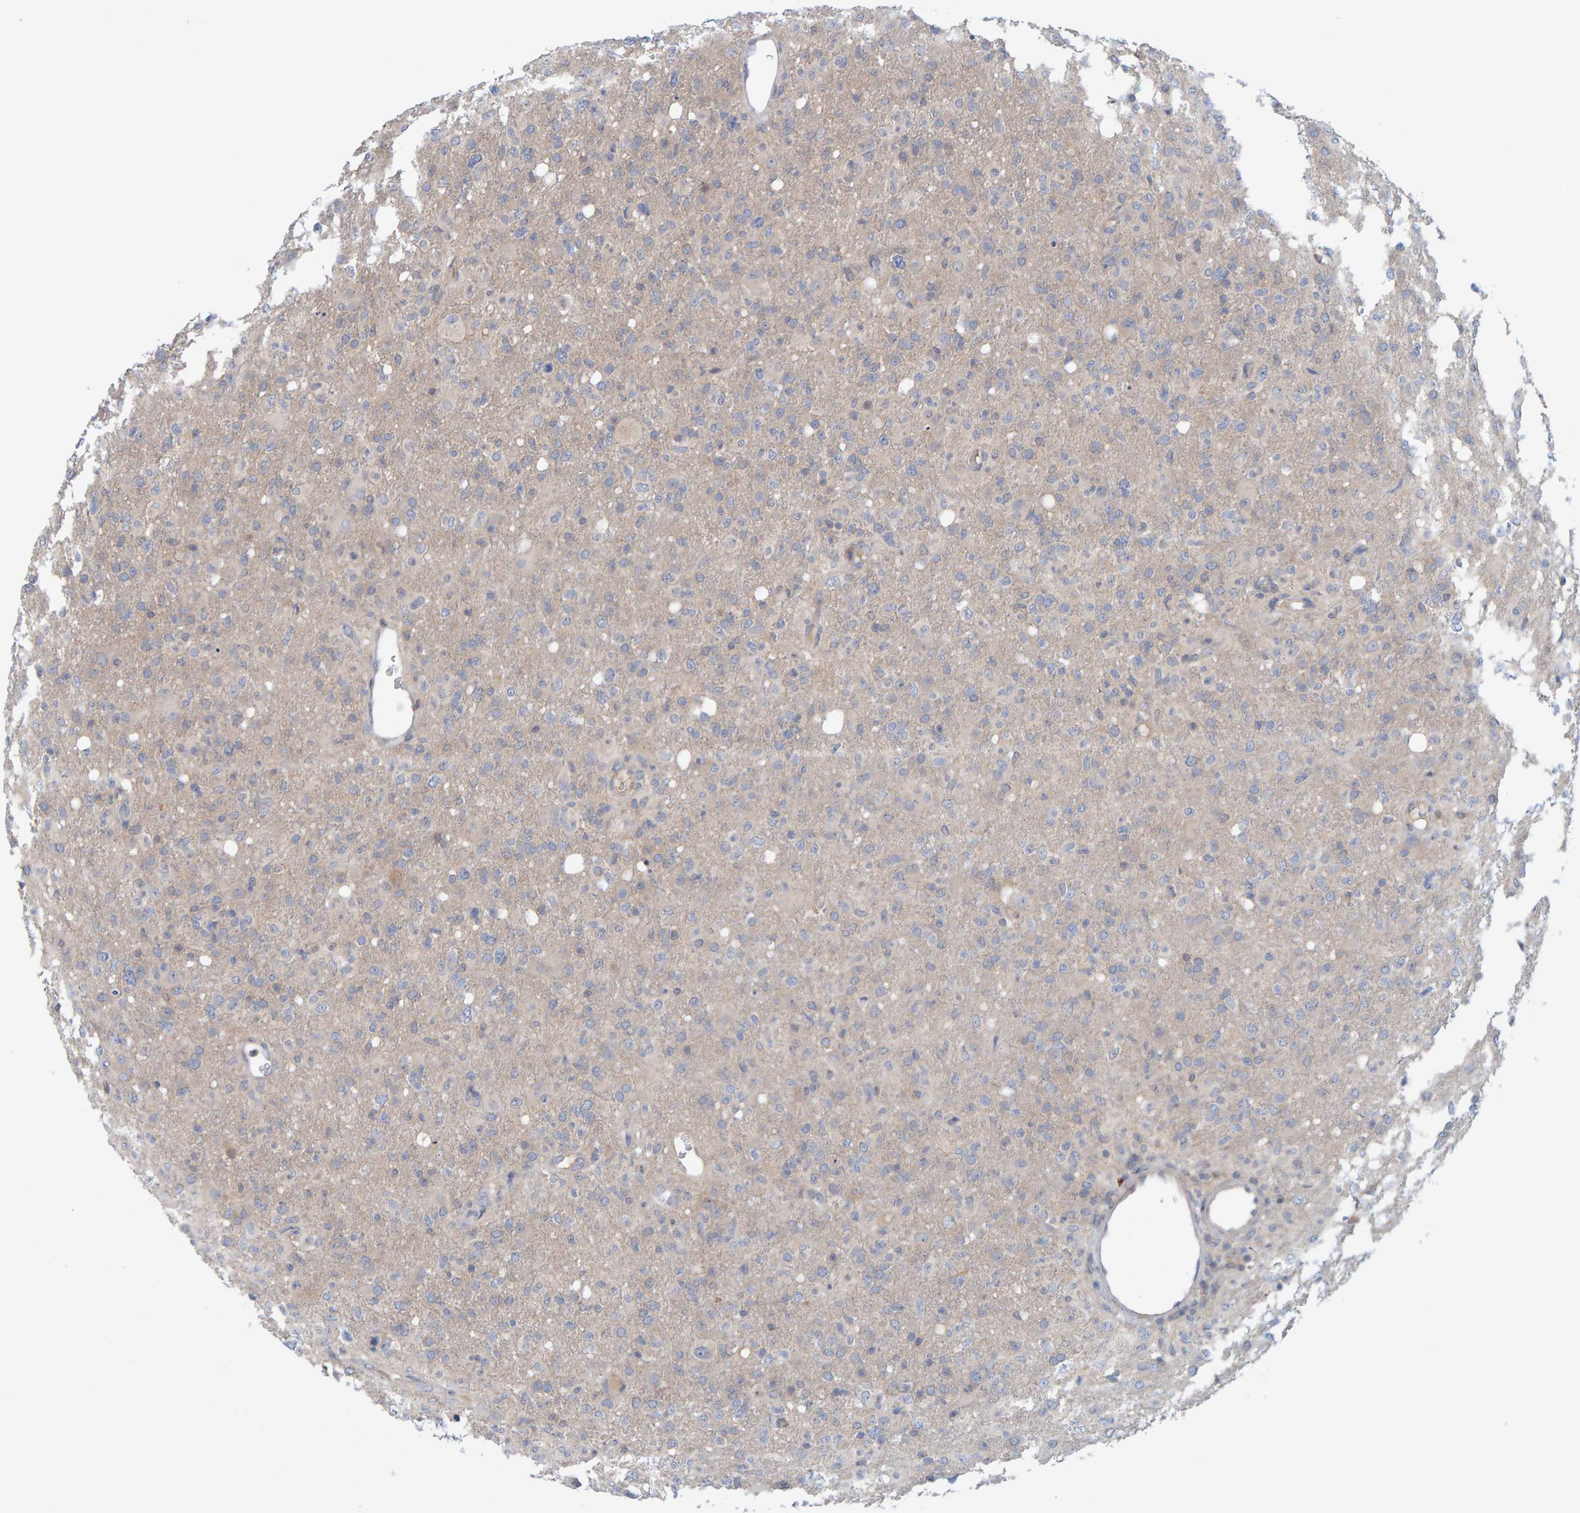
{"staining": {"intensity": "negative", "quantity": "none", "location": "none"}, "tissue": "glioma", "cell_type": "Tumor cells", "image_type": "cancer", "snomed": [{"axis": "morphology", "description": "Glioma, malignant, High grade"}, {"axis": "topography", "description": "Brain"}], "caption": "Tumor cells show no significant staining in malignant glioma (high-grade).", "gene": "TATDN1", "patient": {"sex": "female", "age": 57}}